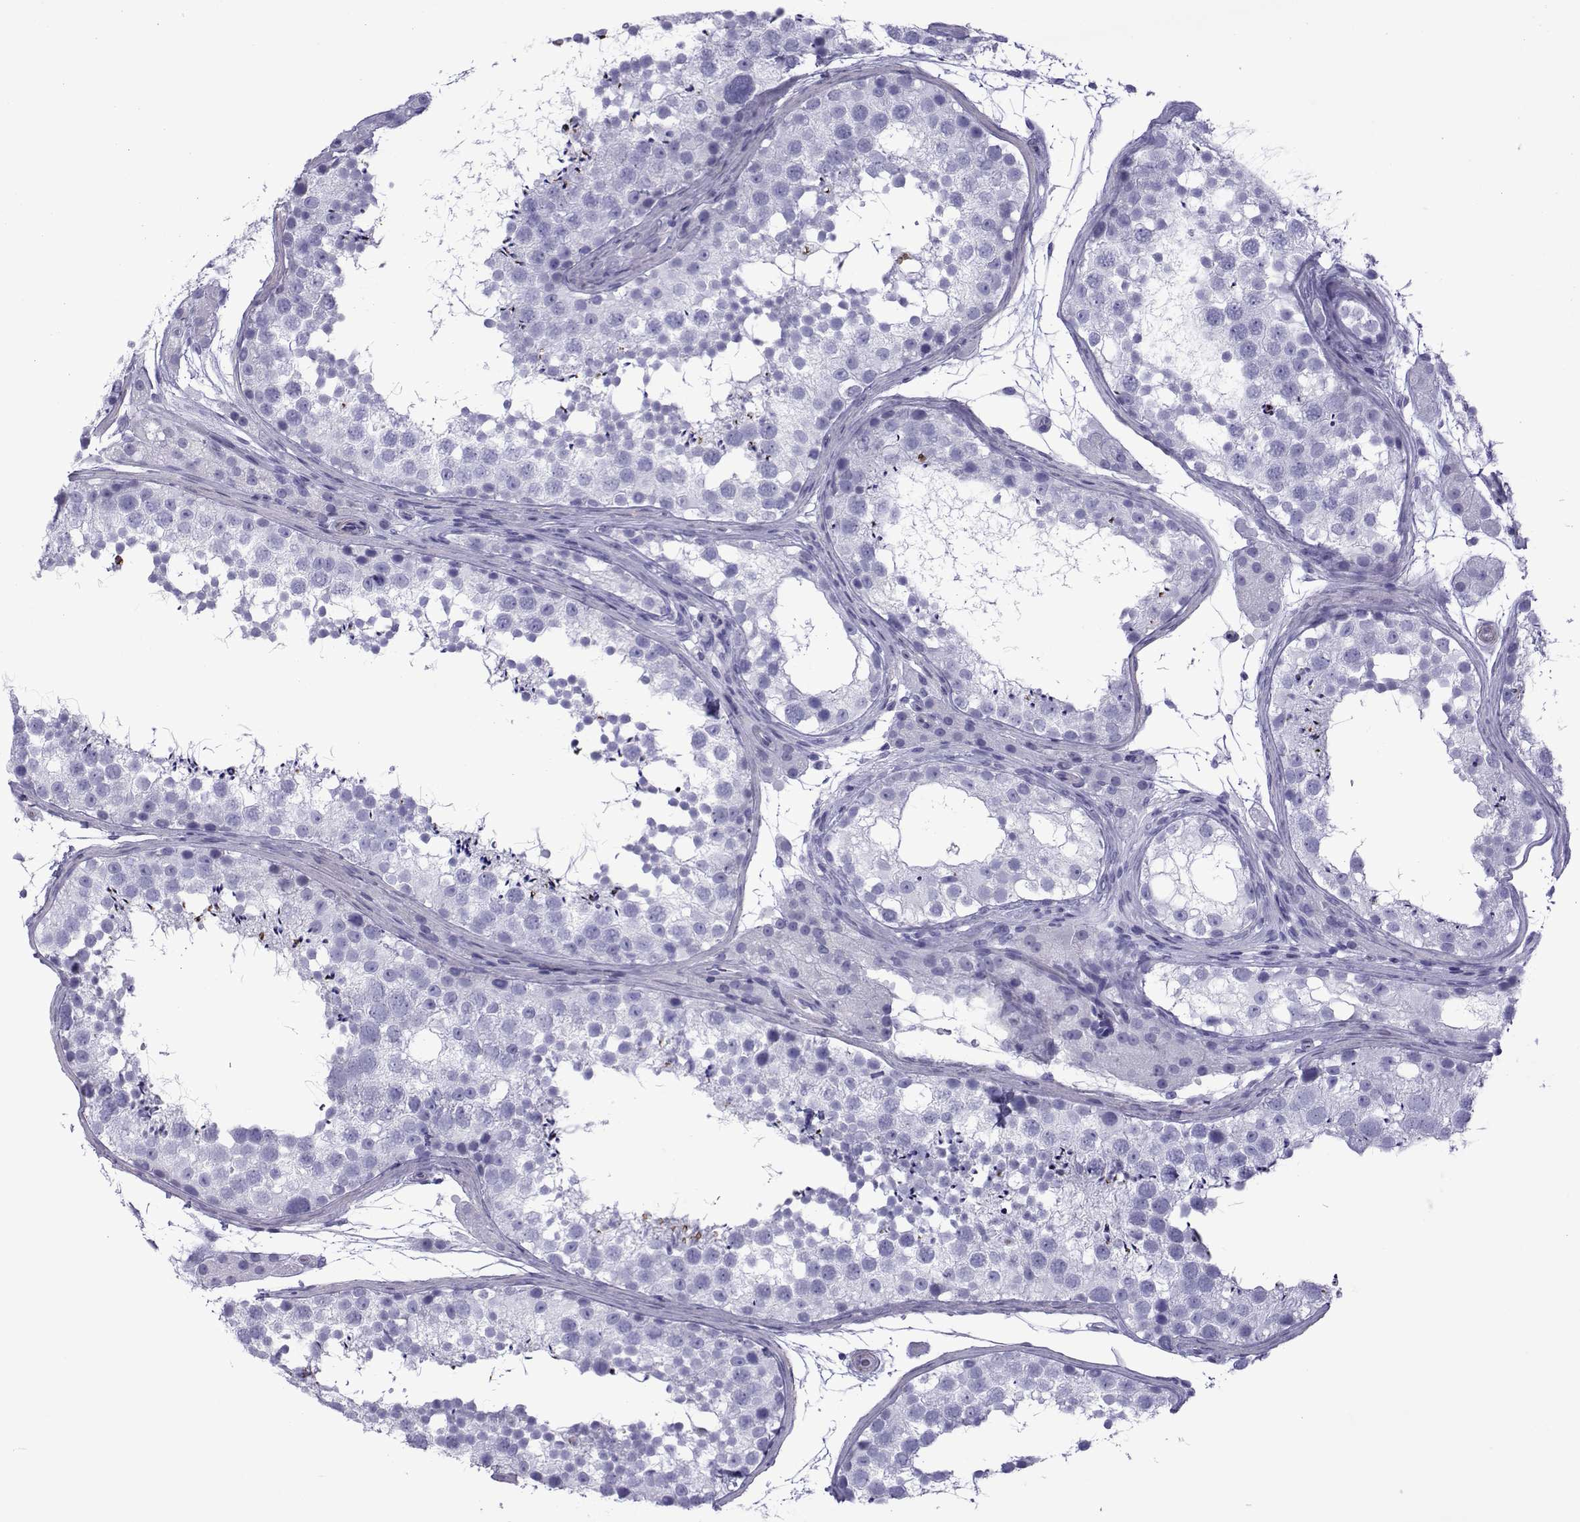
{"staining": {"intensity": "strong", "quantity": "<25%", "location": "cytoplasmic/membranous,nuclear"}, "tissue": "testis", "cell_type": "Cells in seminiferous ducts", "image_type": "normal", "snomed": [{"axis": "morphology", "description": "Normal tissue, NOS"}, {"axis": "topography", "description": "Testis"}], "caption": "The photomicrograph exhibits a brown stain indicating the presence of a protein in the cytoplasmic/membranous,nuclear of cells in seminiferous ducts in testis.", "gene": "SPANXA1", "patient": {"sex": "male", "age": 41}}